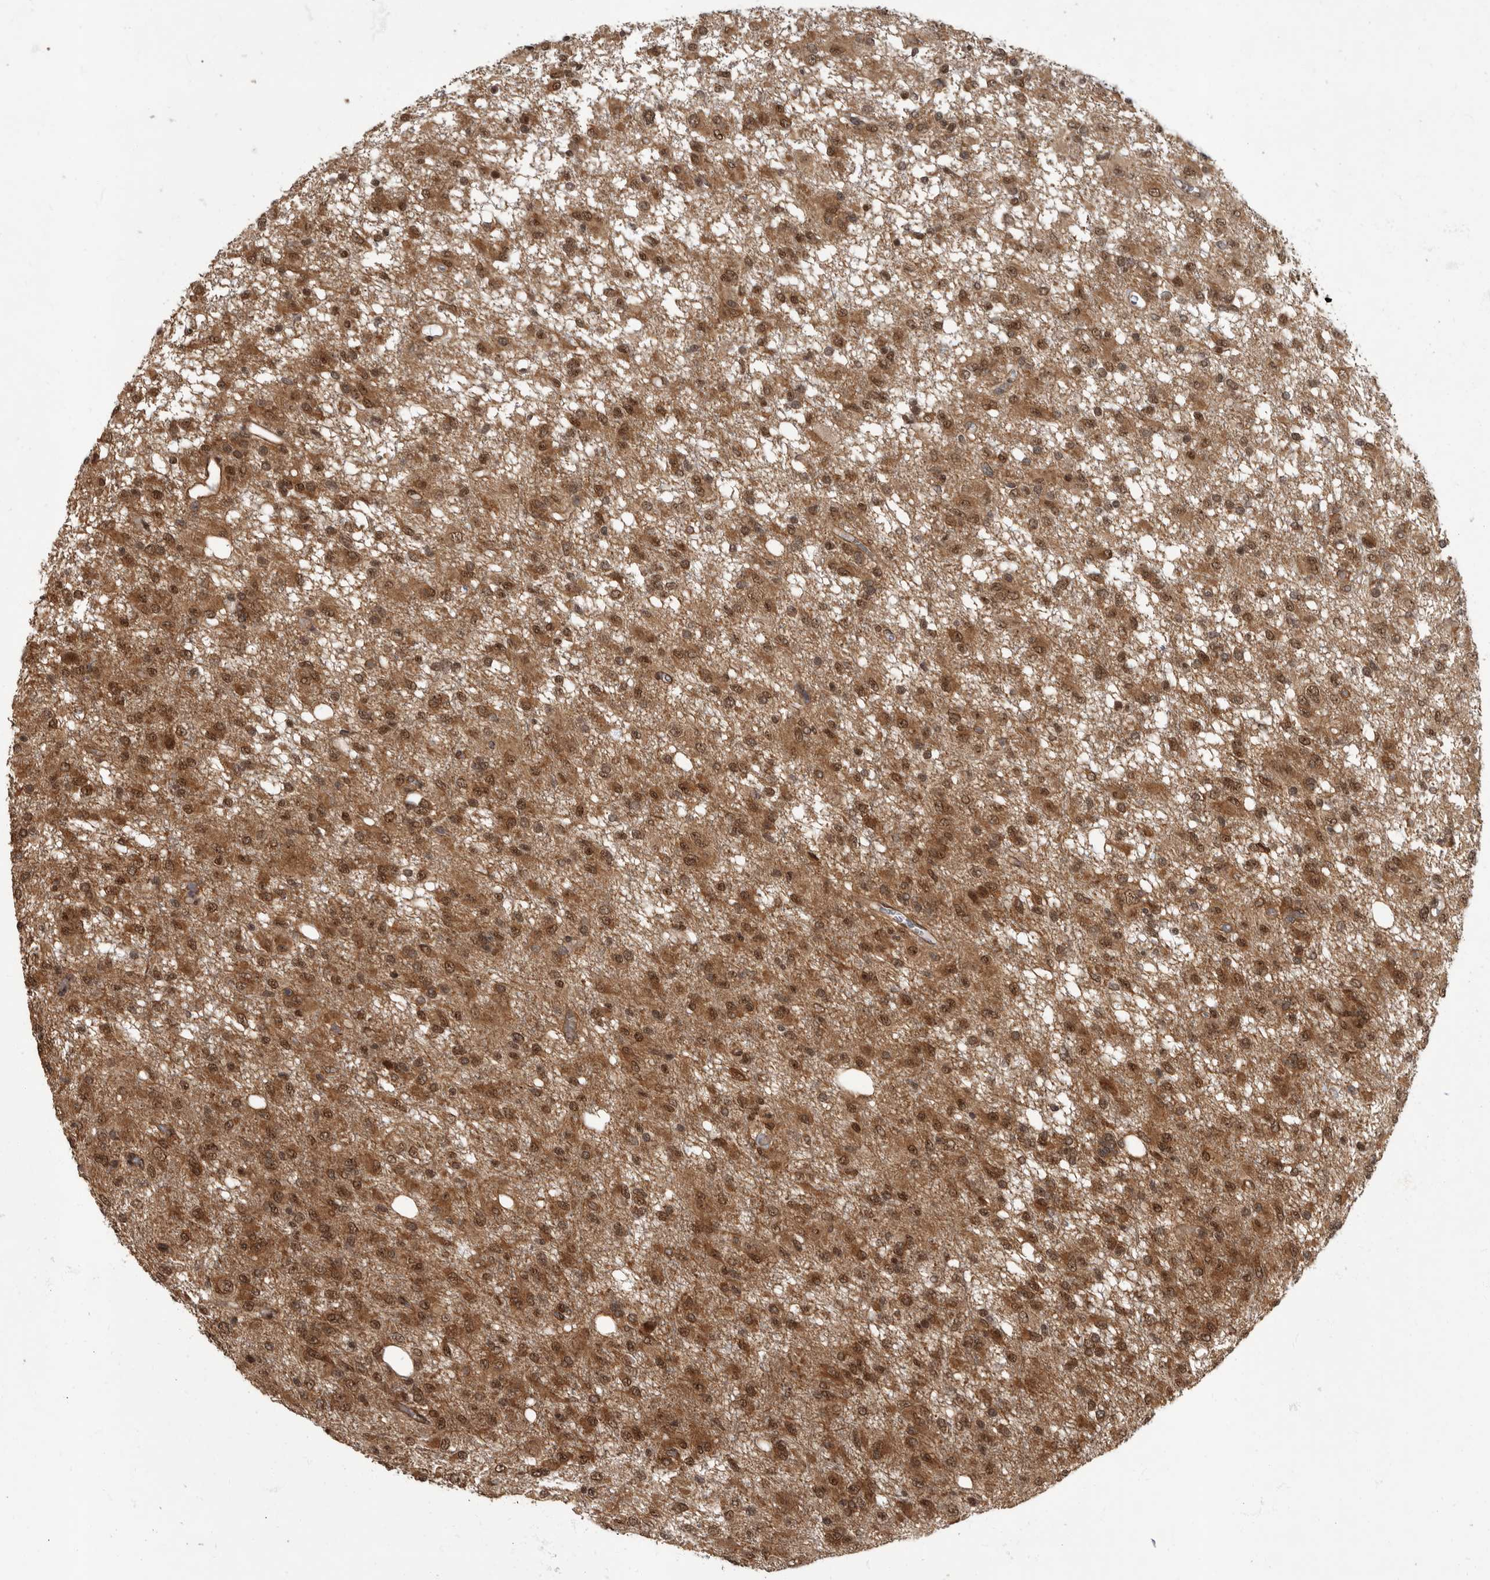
{"staining": {"intensity": "moderate", "quantity": ">75%", "location": "cytoplasmic/membranous,nuclear"}, "tissue": "glioma", "cell_type": "Tumor cells", "image_type": "cancer", "snomed": [{"axis": "morphology", "description": "Glioma, malignant, High grade"}, {"axis": "topography", "description": "Brain"}], "caption": "Immunohistochemistry (DAB (3,3'-diaminobenzidine)) staining of malignant glioma (high-grade) demonstrates moderate cytoplasmic/membranous and nuclear protein positivity in approximately >75% of tumor cells. The protein is shown in brown color, while the nuclei are stained blue.", "gene": "VPS50", "patient": {"sex": "female", "age": 59}}